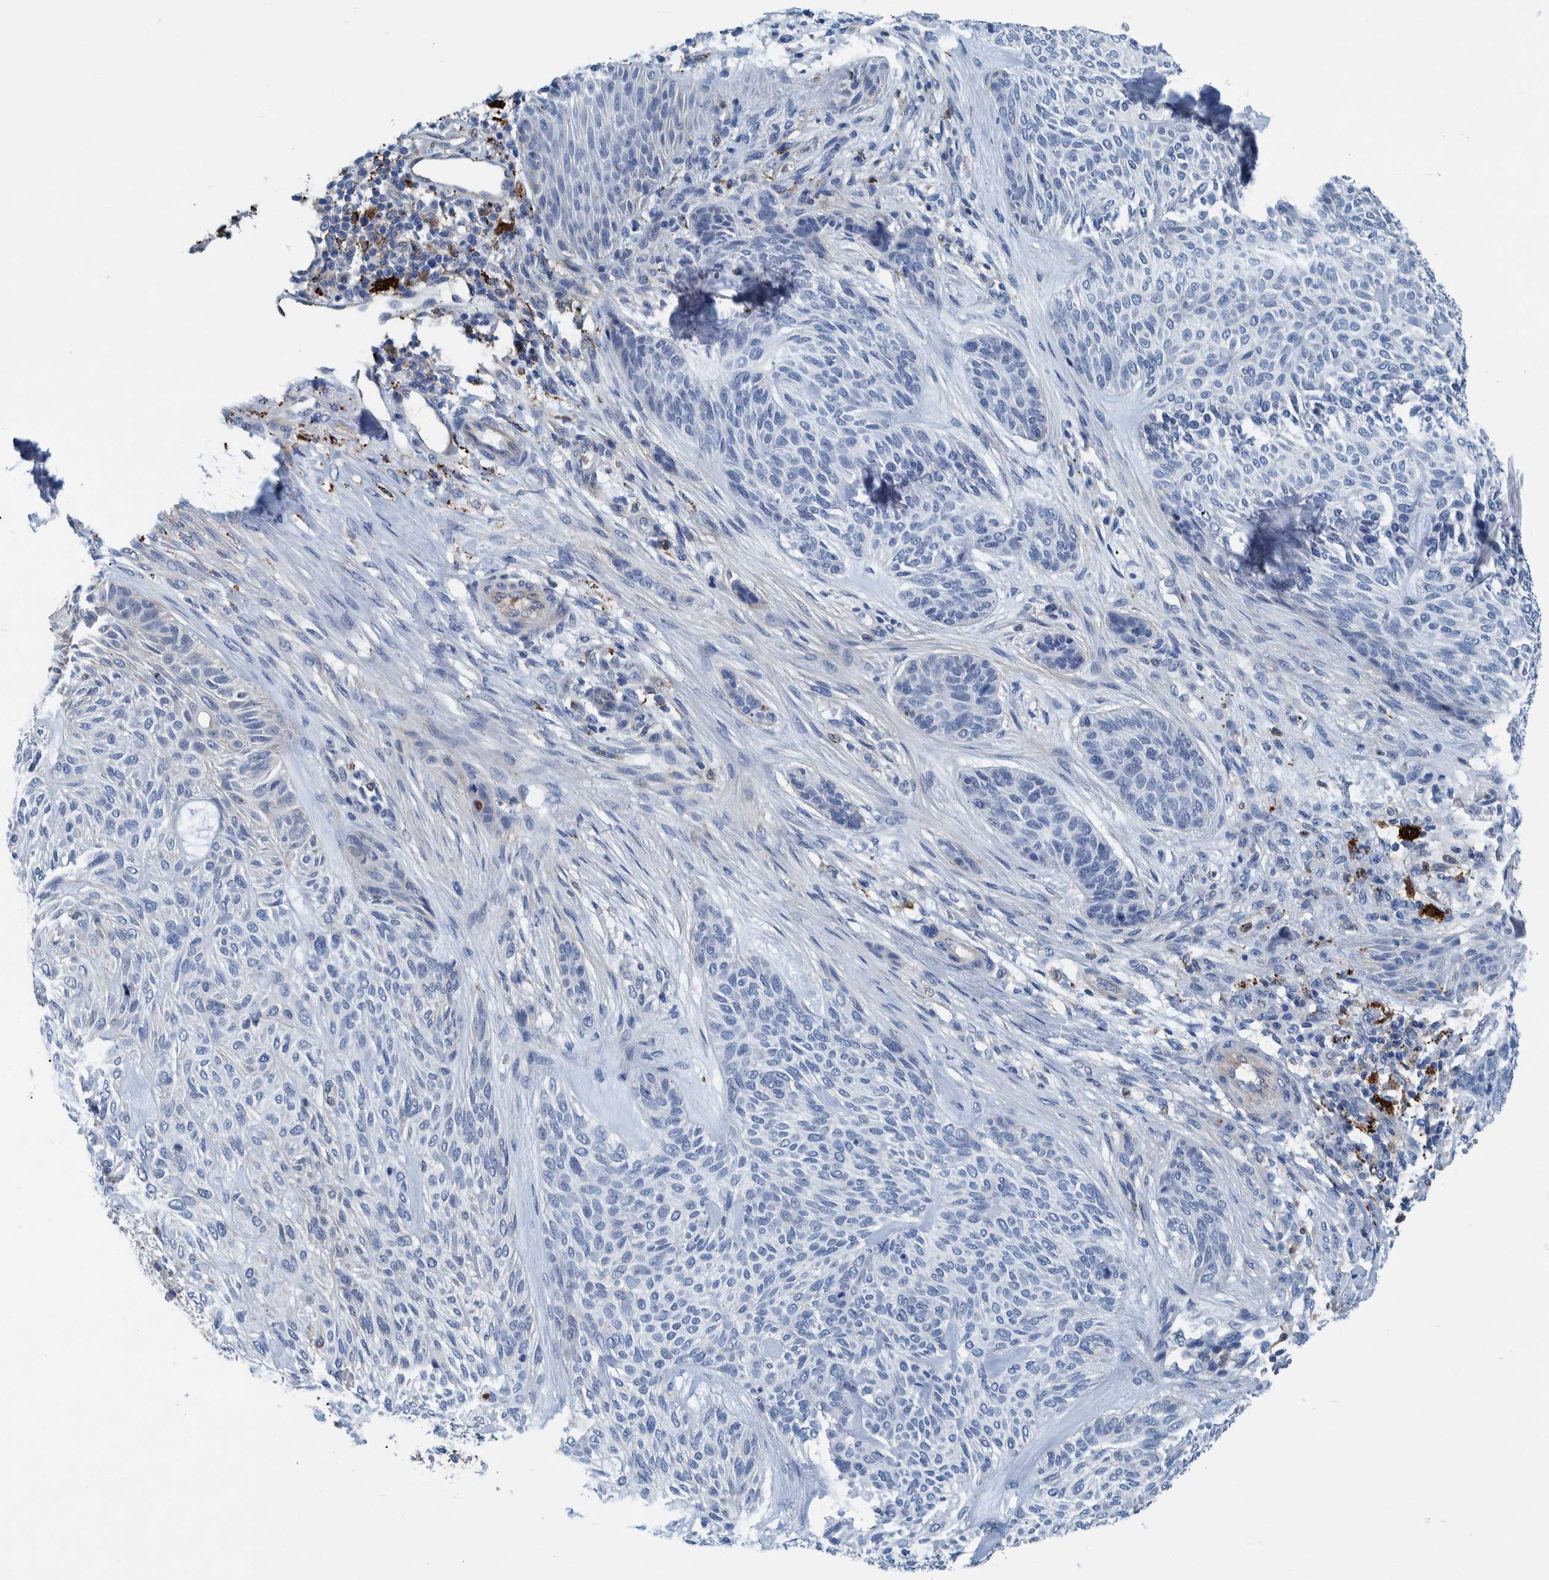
{"staining": {"intensity": "negative", "quantity": "none", "location": "none"}, "tissue": "skin cancer", "cell_type": "Tumor cells", "image_type": "cancer", "snomed": [{"axis": "morphology", "description": "Basal cell carcinoma"}, {"axis": "topography", "description": "Skin"}], "caption": "Tumor cells show no significant protein staining in skin basal cell carcinoma. (Immunohistochemistry, brightfield microscopy, high magnification).", "gene": "IDO1", "patient": {"sex": "male", "age": 55}}